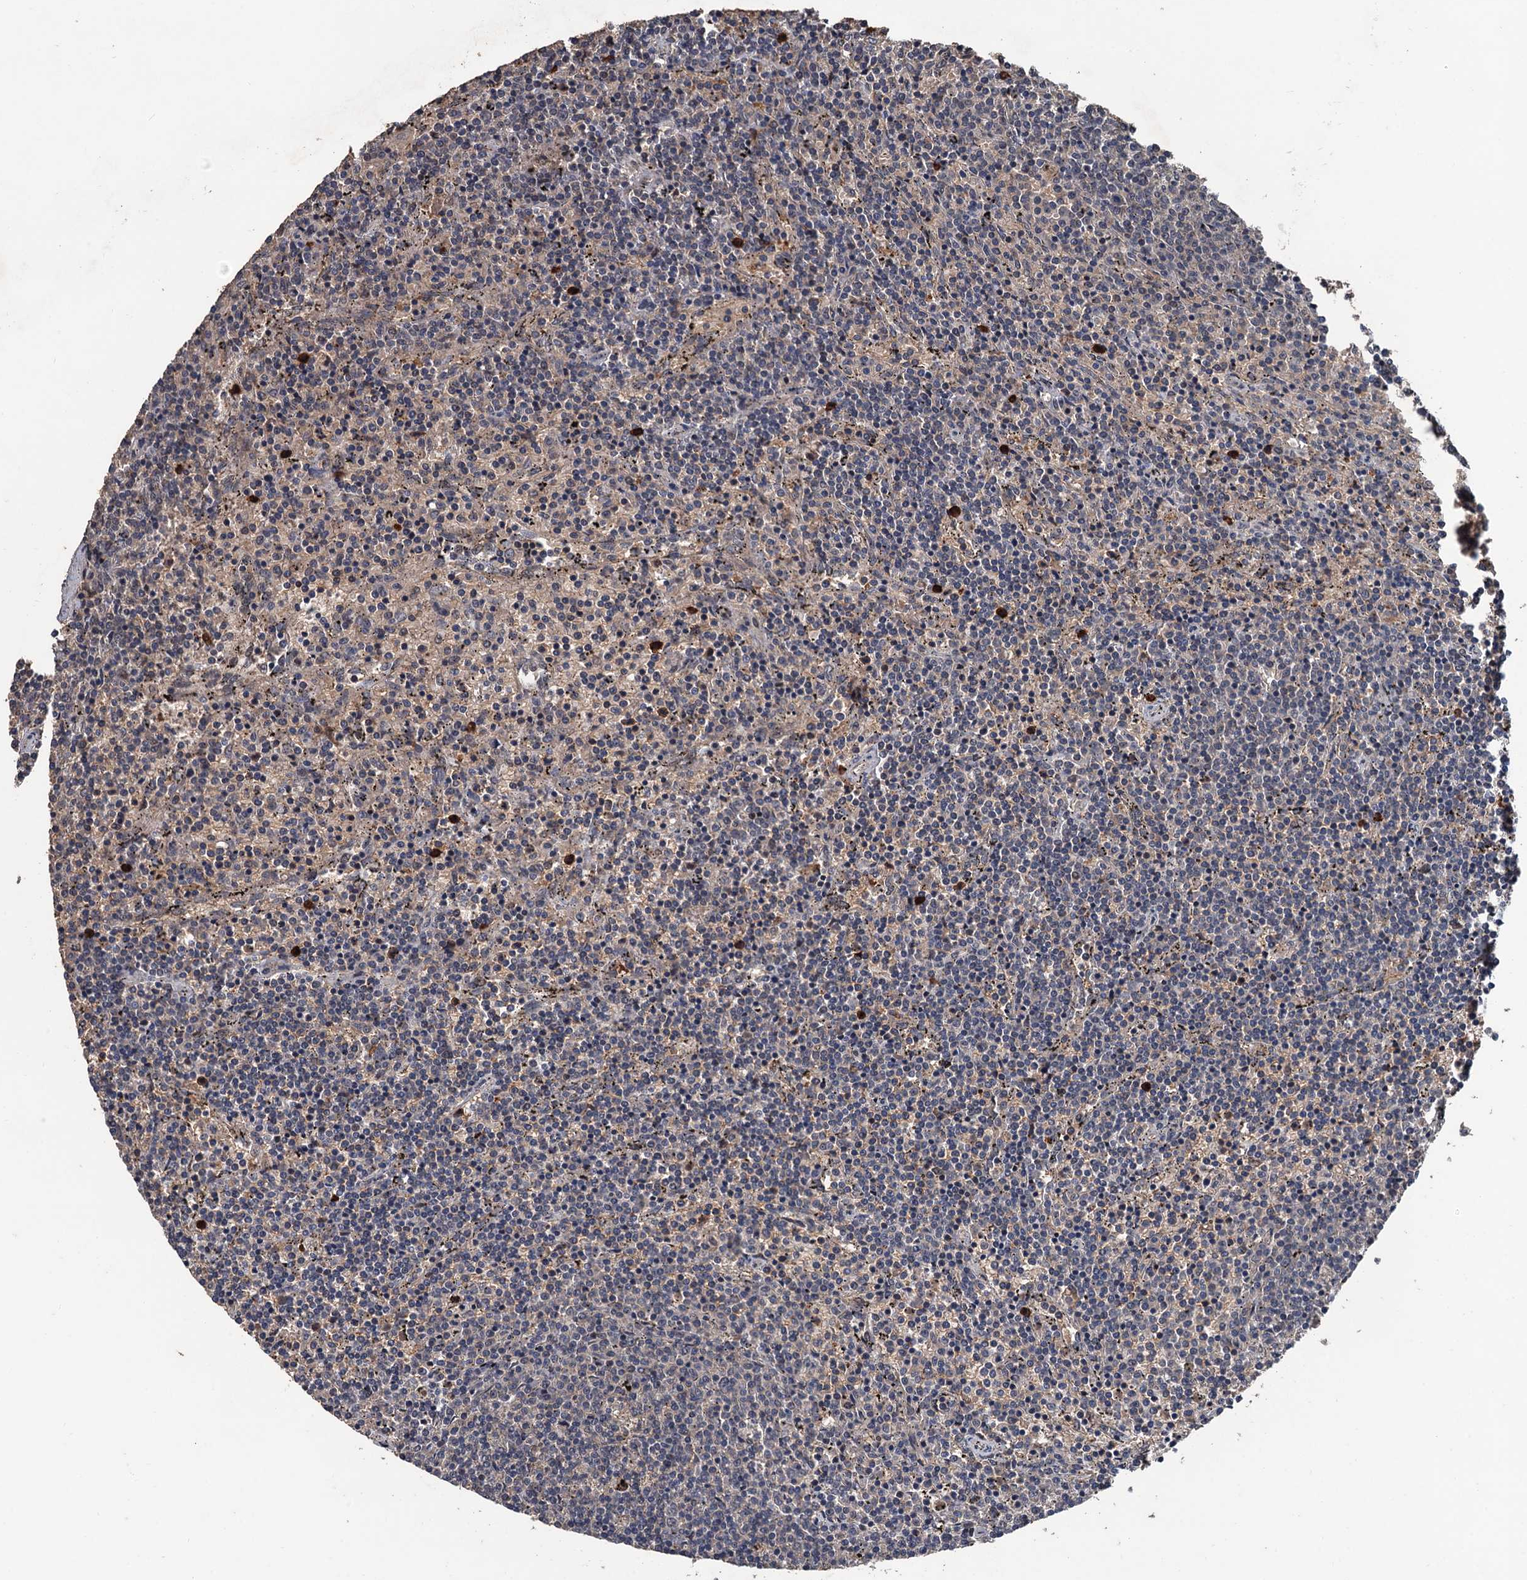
{"staining": {"intensity": "negative", "quantity": "none", "location": "none"}, "tissue": "lymphoma", "cell_type": "Tumor cells", "image_type": "cancer", "snomed": [{"axis": "morphology", "description": "Malignant lymphoma, non-Hodgkin's type, Low grade"}, {"axis": "topography", "description": "Spleen"}], "caption": "Immunohistochemistry of human lymphoma shows no staining in tumor cells. The staining is performed using DAB brown chromogen with nuclei counter-stained in using hematoxylin.", "gene": "ZNF438", "patient": {"sex": "female", "age": 50}}